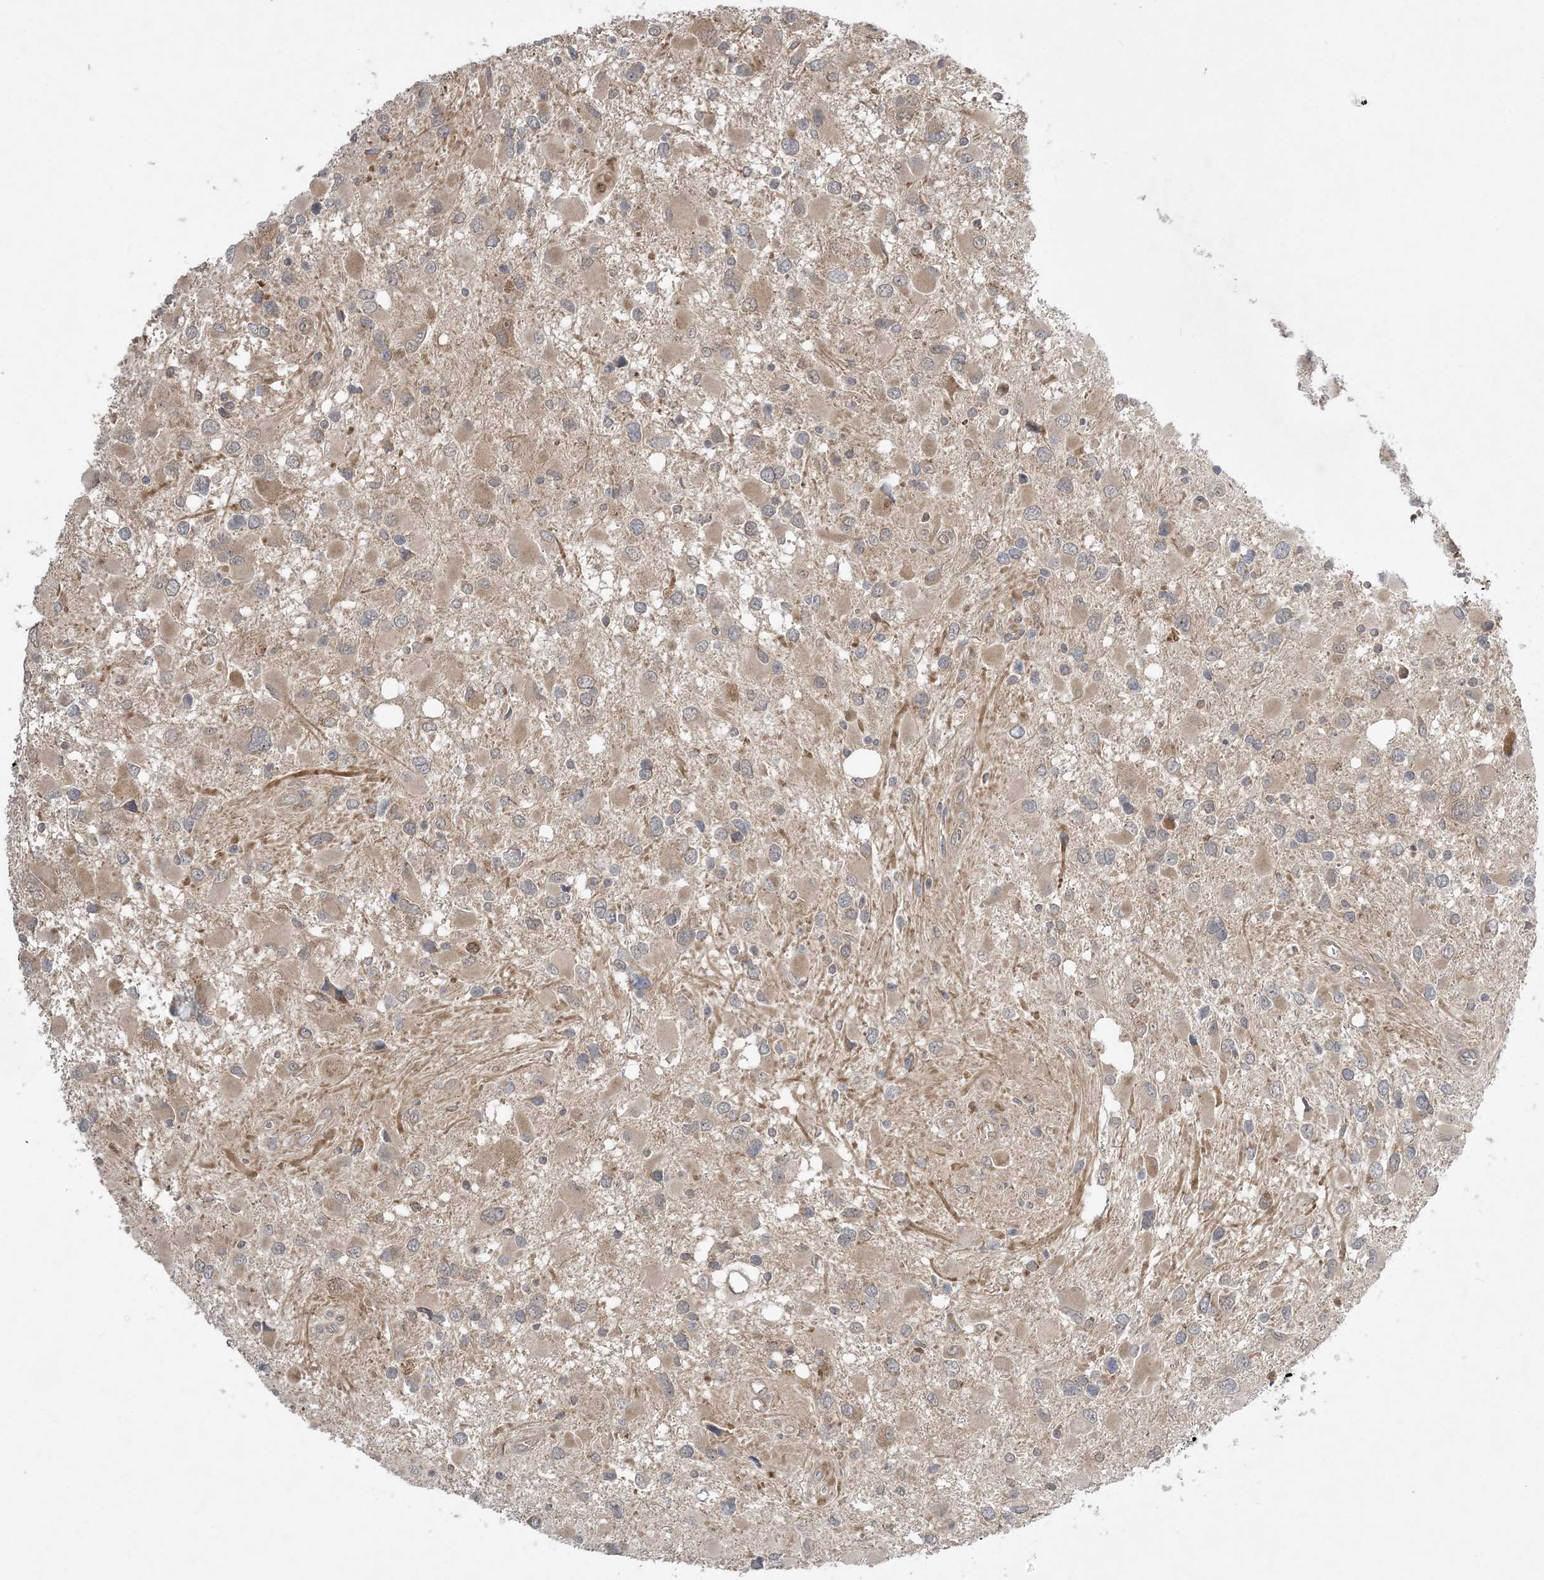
{"staining": {"intensity": "weak", "quantity": "<25%", "location": "cytoplasmic/membranous"}, "tissue": "glioma", "cell_type": "Tumor cells", "image_type": "cancer", "snomed": [{"axis": "morphology", "description": "Glioma, malignant, High grade"}, {"axis": "topography", "description": "Brain"}], "caption": "A histopathology image of human malignant glioma (high-grade) is negative for staining in tumor cells.", "gene": "MMADHC", "patient": {"sex": "male", "age": 53}}